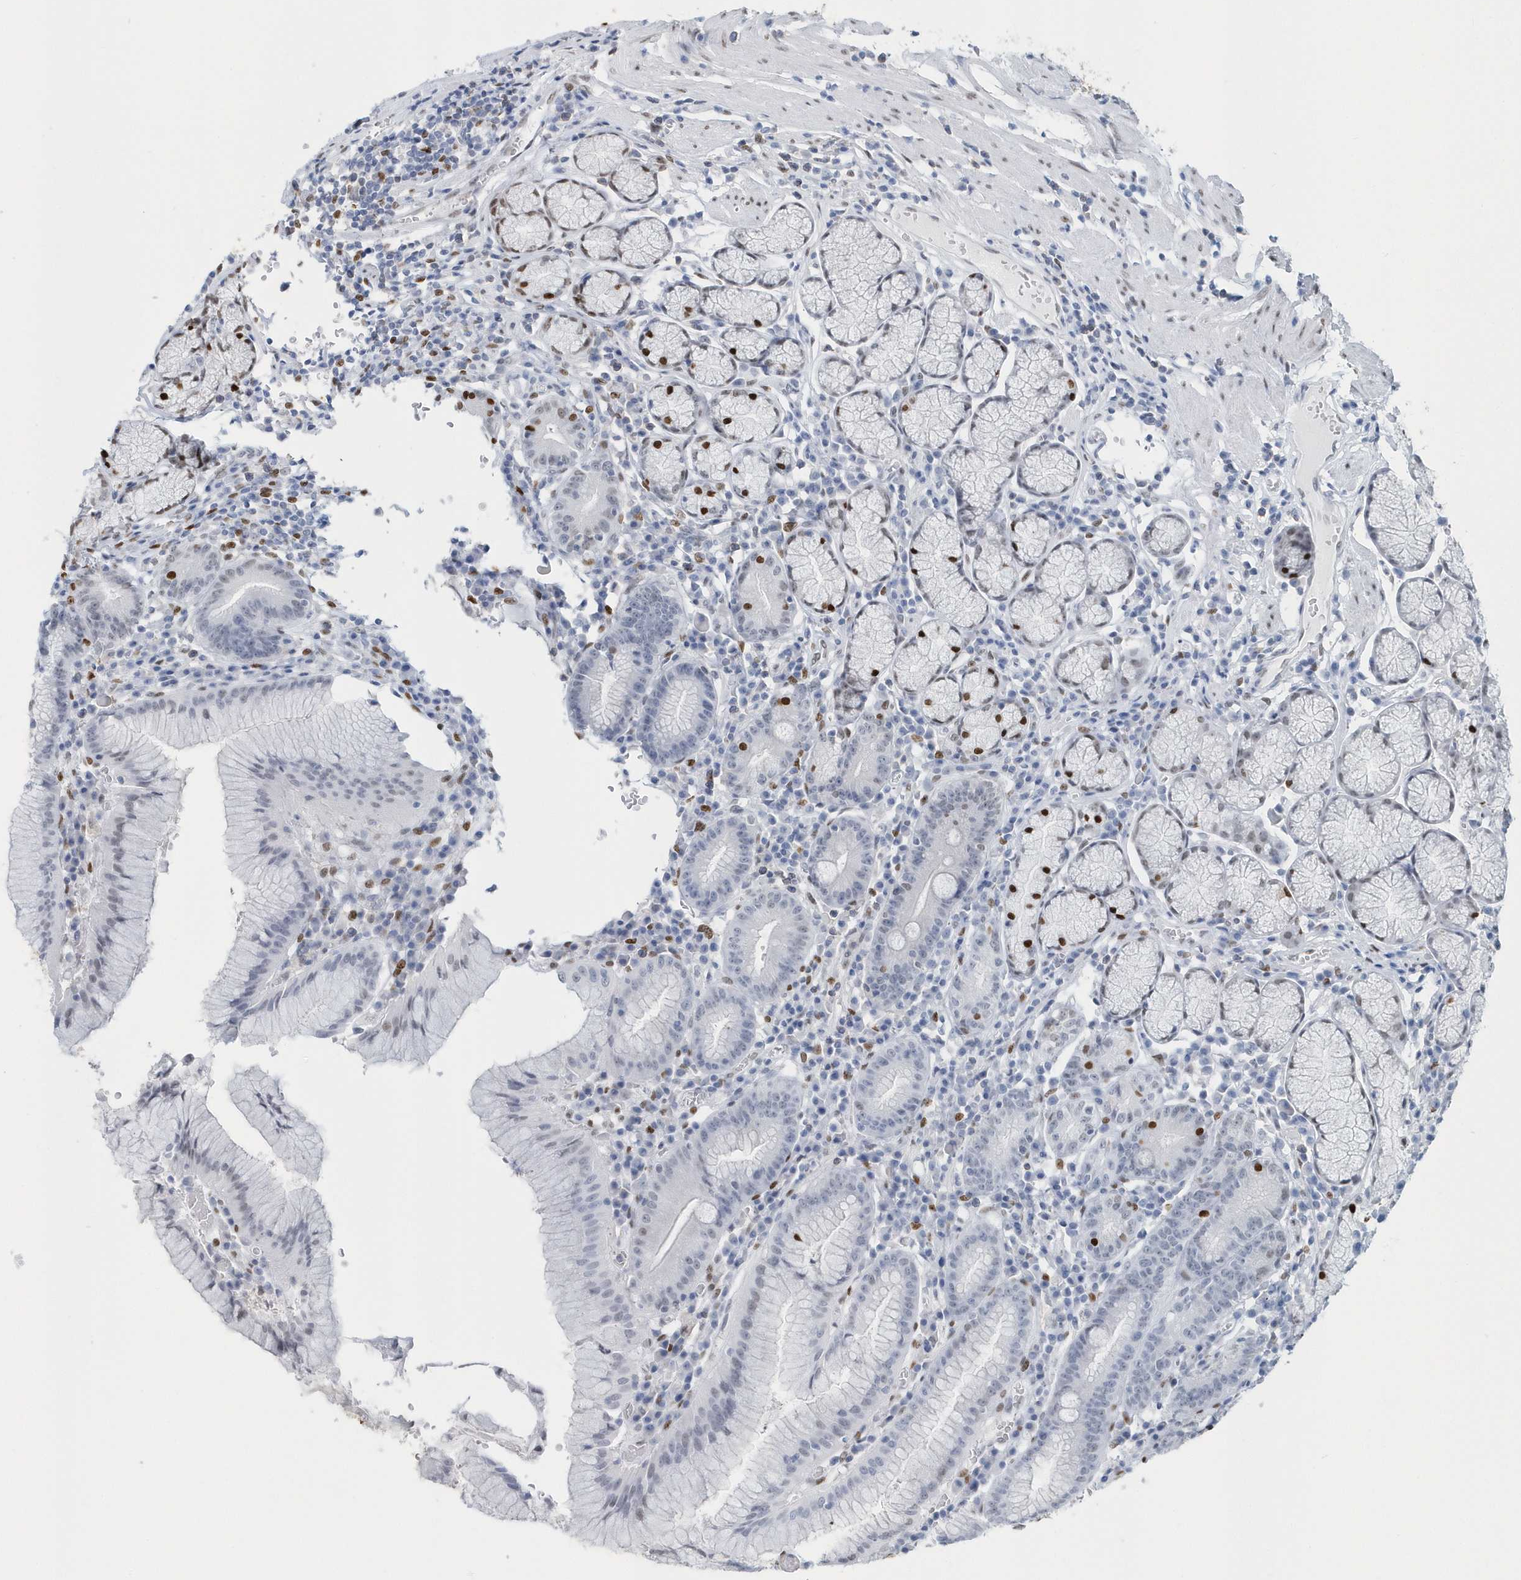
{"staining": {"intensity": "strong", "quantity": "<25%", "location": "nuclear"}, "tissue": "stomach", "cell_type": "Glandular cells", "image_type": "normal", "snomed": [{"axis": "morphology", "description": "Normal tissue, NOS"}, {"axis": "topography", "description": "Stomach"}], "caption": "The histopathology image exhibits a brown stain indicating the presence of a protein in the nuclear of glandular cells in stomach. Ihc stains the protein of interest in brown and the nuclei are stained blue.", "gene": "MACROH2A2", "patient": {"sex": "male", "age": 55}}